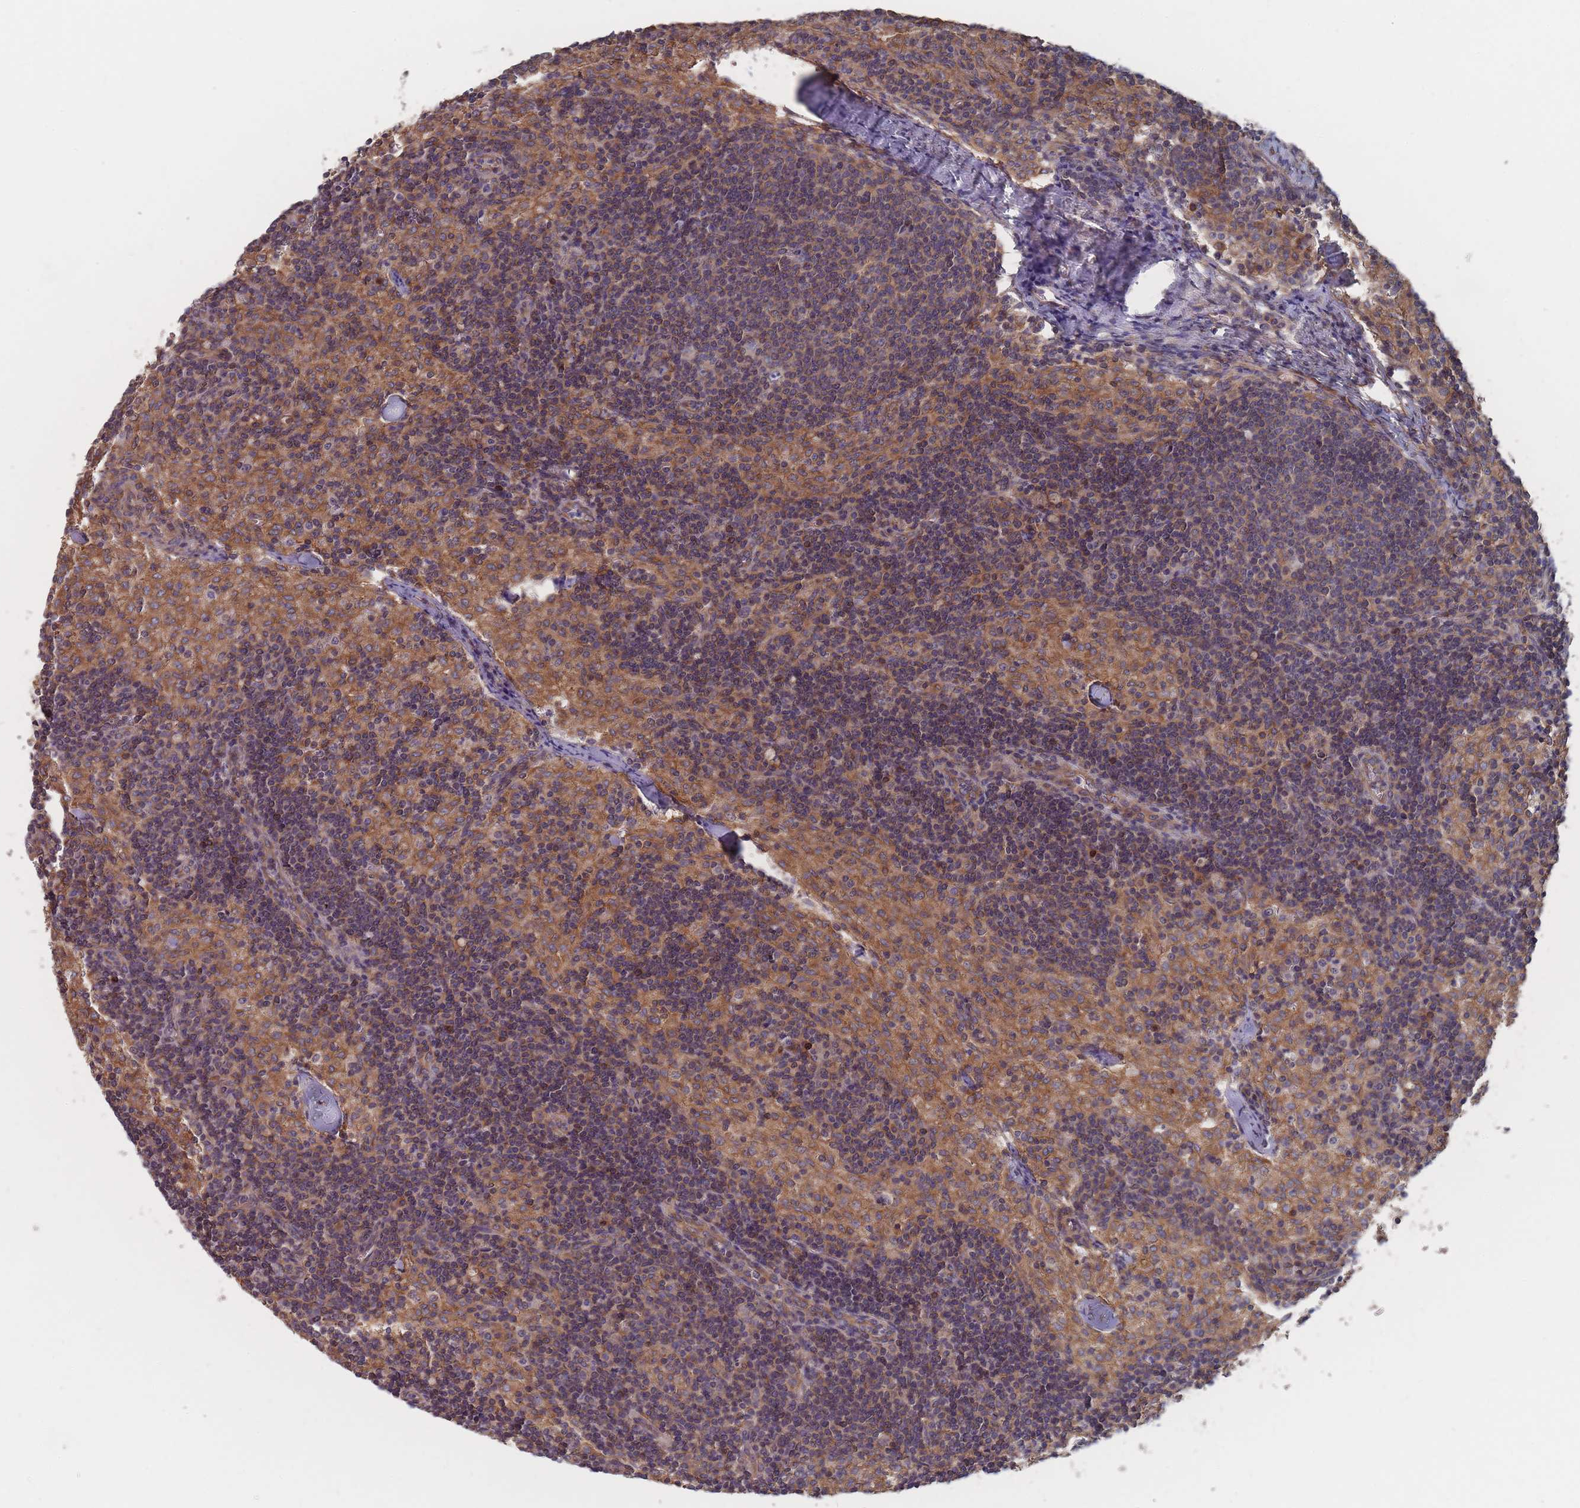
{"staining": {"intensity": "moderate", "quantity": "<25%", "location": "cytoplasmic/membranous"}, "tissue": "lymph node", "cell_type": "Germinal center cells", "image_type": "normal", "snomed": [{"axis": "morphology", "description": "Normal tissue, NOS"}, {"axis": "topography", "description": "Lymph node"}], "caption": "Brown immunohistochemical staining in unremarkable human lymph node shows moderate cytoplasmic/membranous positivity in approximately <25% of germinal center cells.", "gene": "KDSR", "patient": {"sex": "female", "age": 42}}